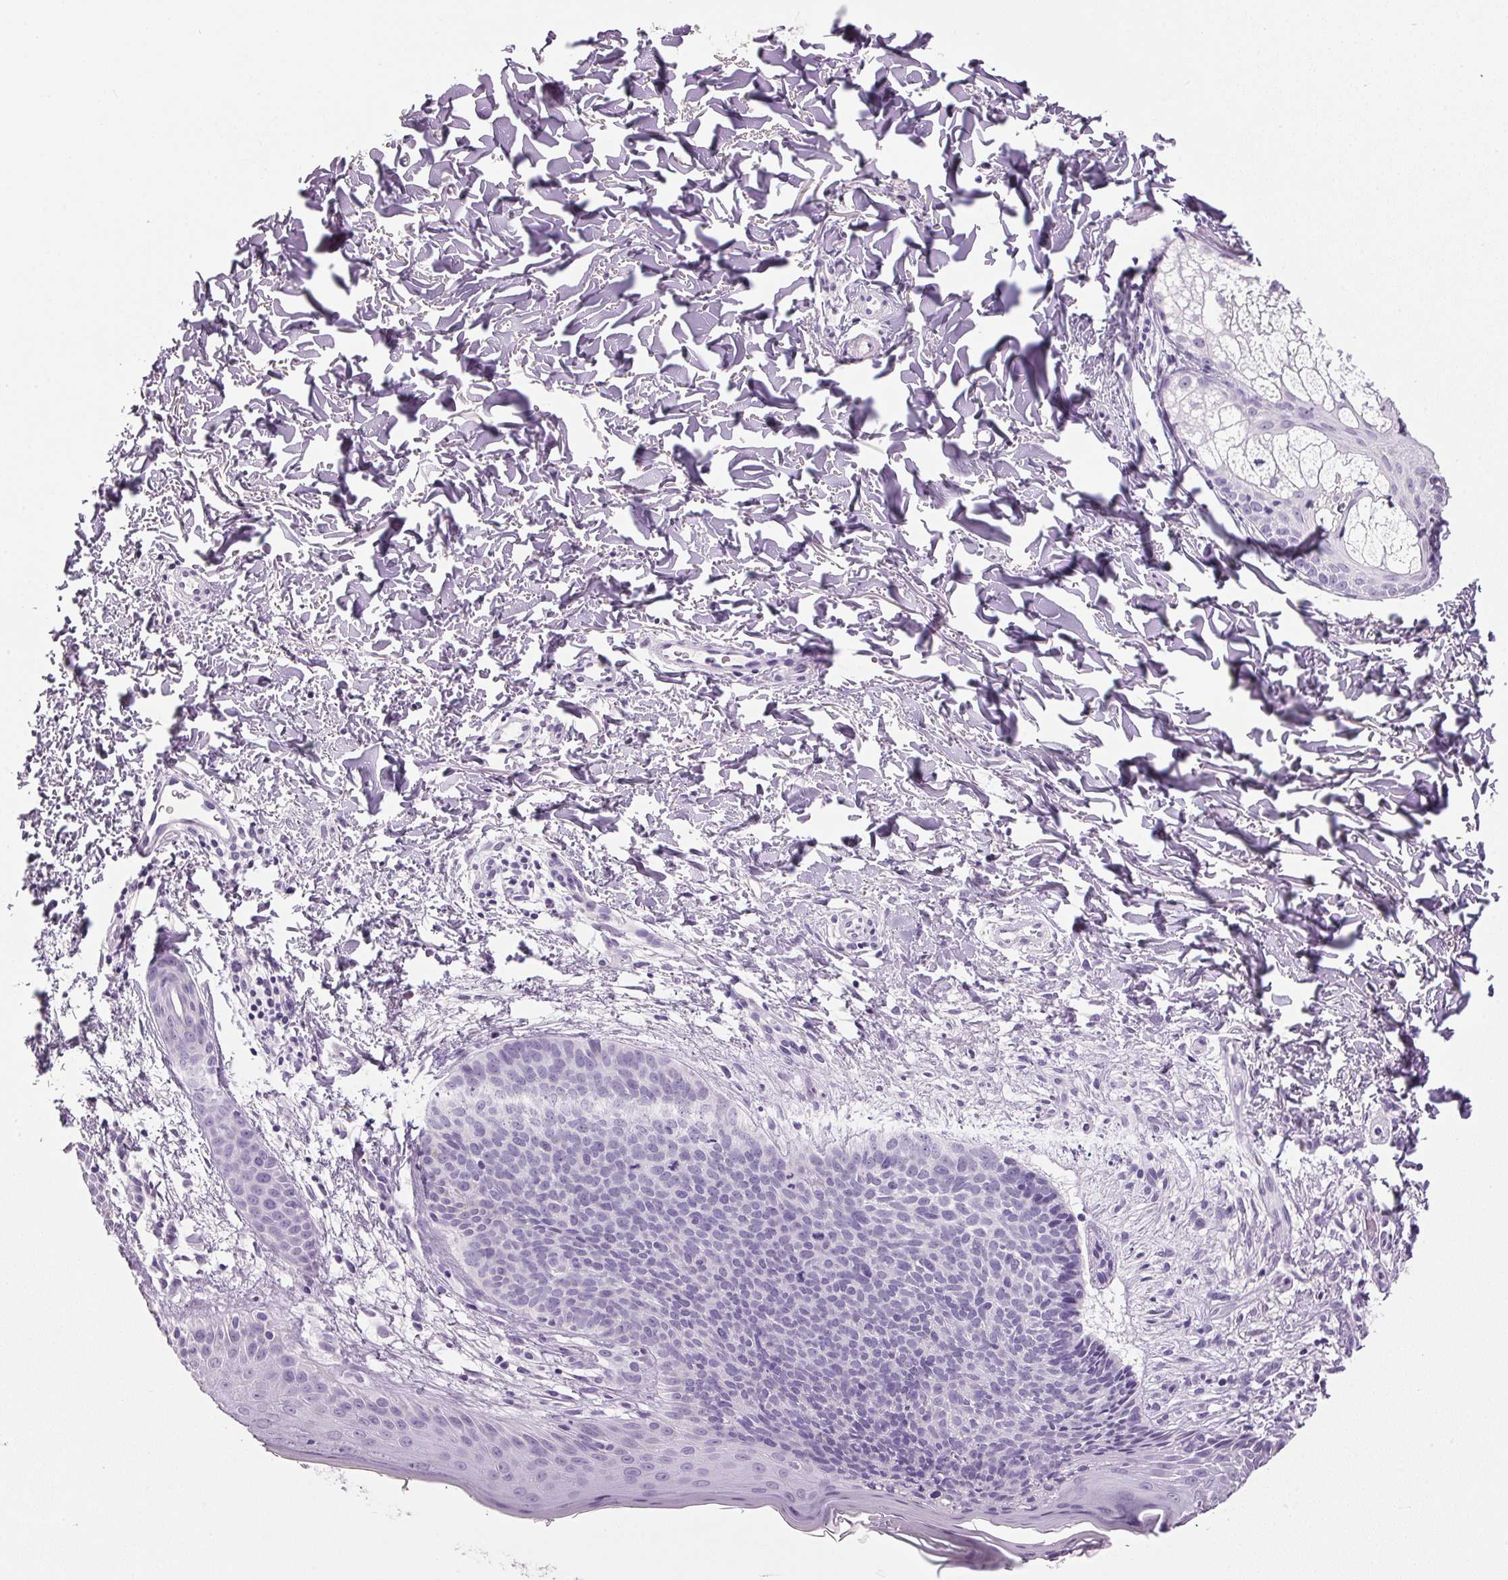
{"staining": {"intensity": "negative", "quantity": "none", "location": "none"}, "tissue": "skin cancer", "cell_type": "Tumor cells", "image_type": "cancer", "snomed": [{"axis": "morphology", "description": "Basal cell carcinoma"}, {"axis": "topography", "description": "Skin"}], "caption": "Tumor cells show no significant expression in basal cell carcinoma (skin).", "gene": "PPP1R1A", "patient": {"sex": "male", "age": 57}}